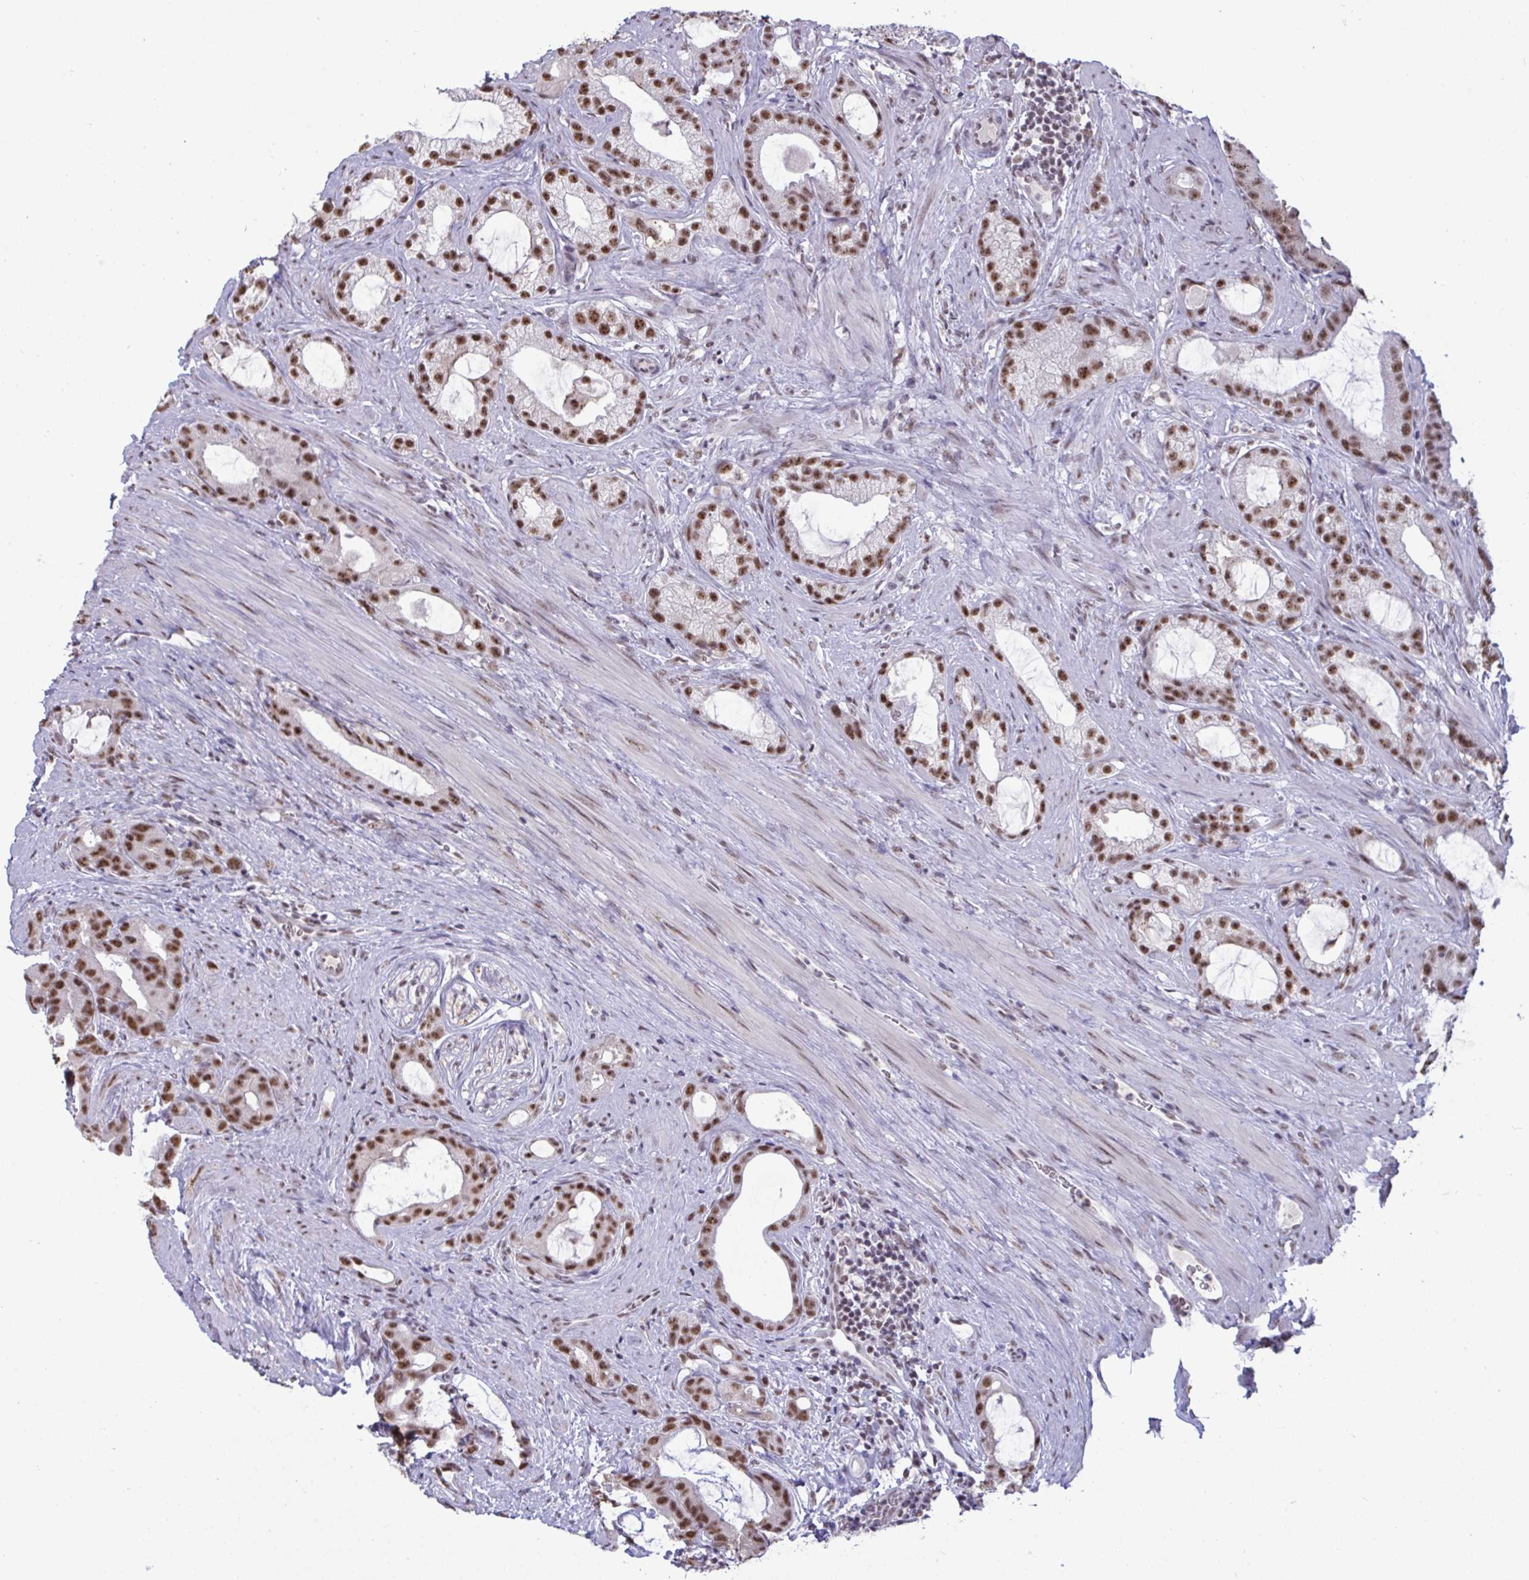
{"staining": {"intensity": "moderate", "quantity": ">75%", "location": "nuclear"}, "tissue": "prostate cancer", "cell_type": "Tumor cells", "image_type": "cancer", "snomed": [{"axis": "morphology", "description": "Adenocarcinoma, High grade"}, {"axis": "topography", "description": "Prostate"}], "caption": "High-grade adenocarcinoma (prostate) stained with DAB (3,3'-diaminobenzidine) immunohistochemistry (IHC) reveals medium levels of moderate nuclear expression in approximately >75% of tumor cells.", "gene": "PUF60", "patient": {"sex": "male", "age": 65}}